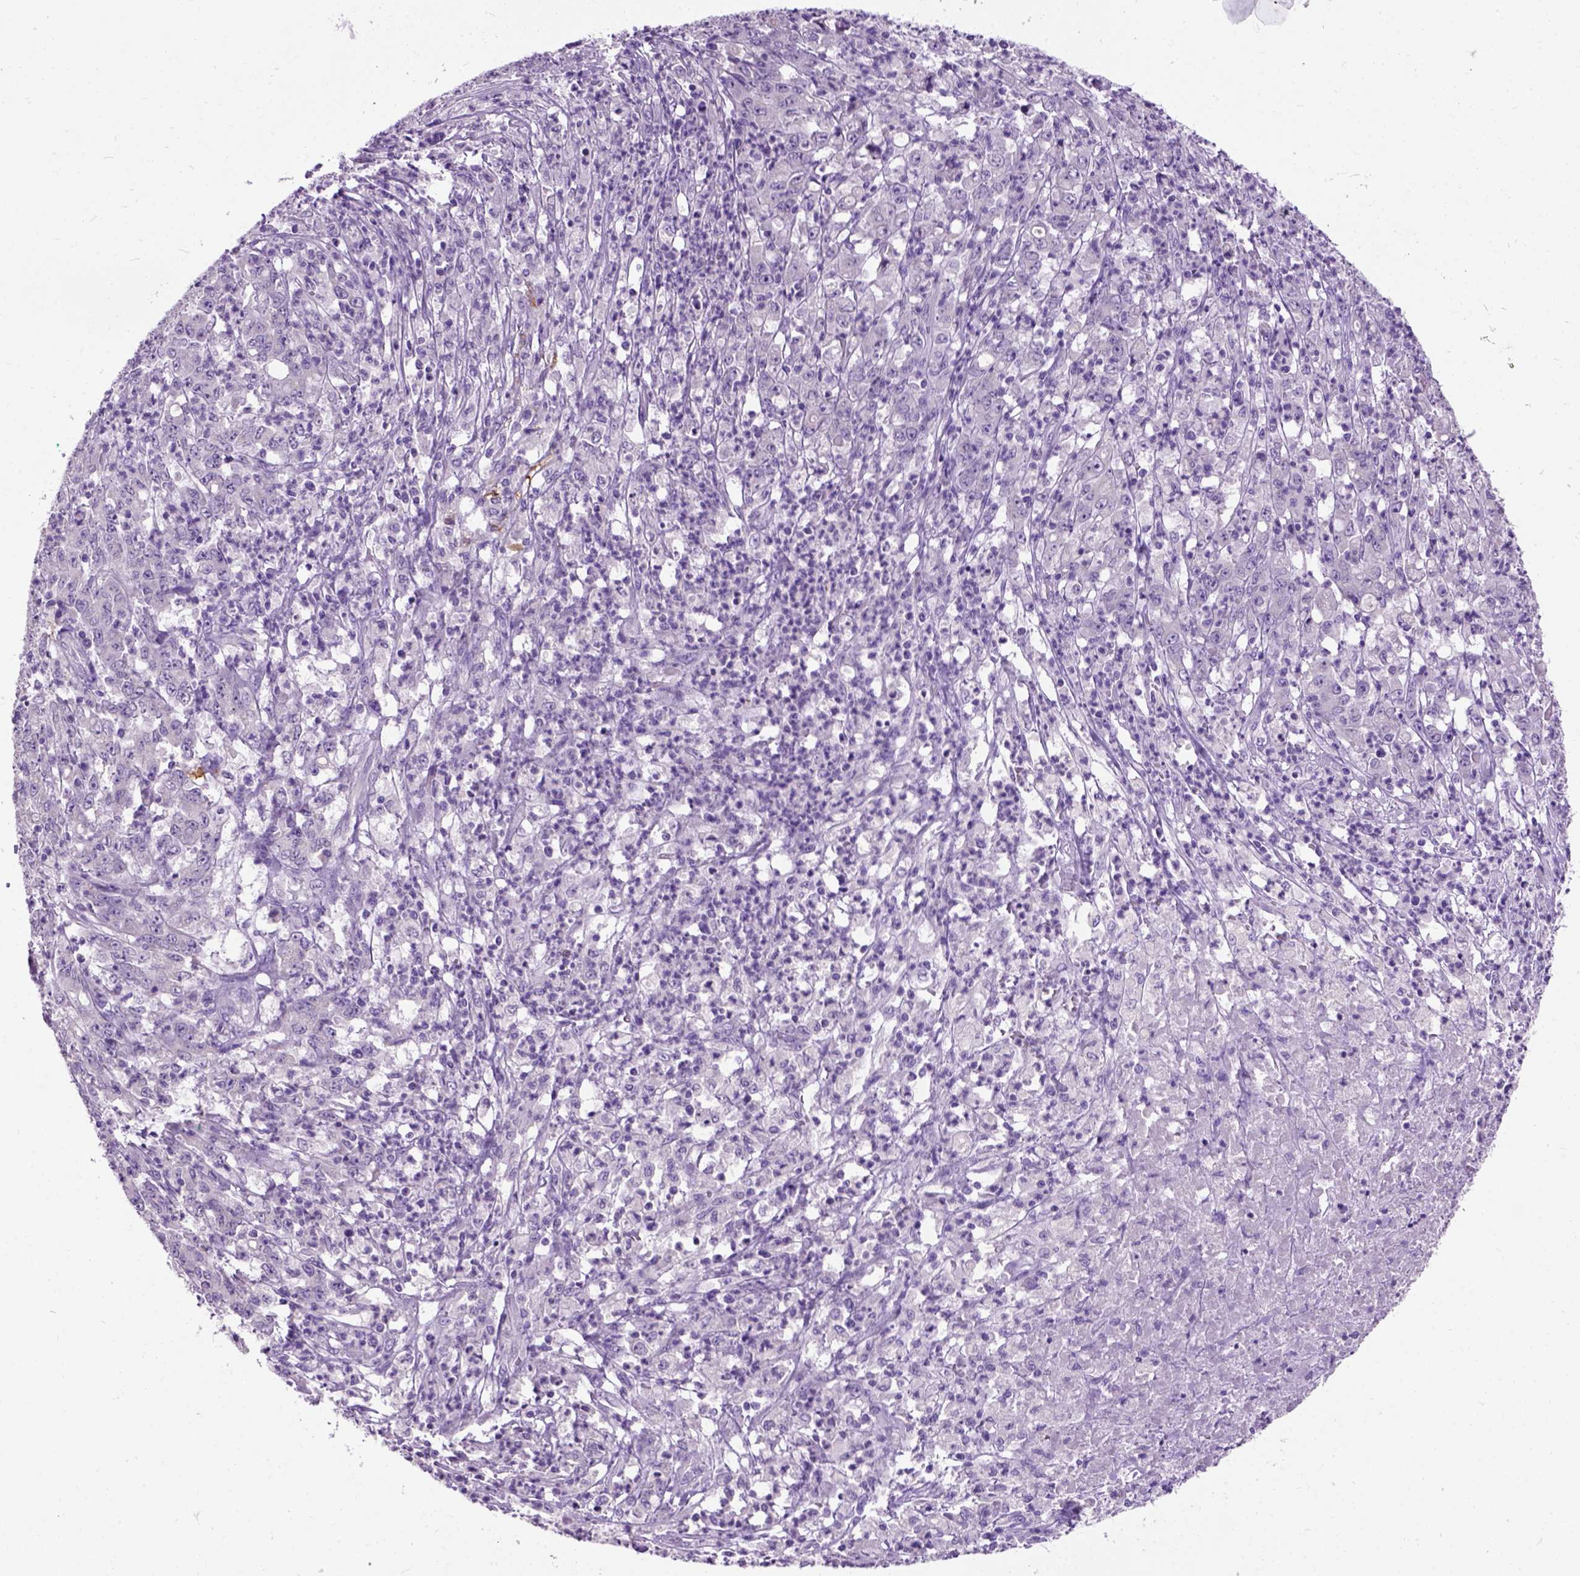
{"staining": {"intensity": "negative", "quantity": "none", "location": "none"}, "tissue": "stomach cancer", "cell_type": "Tumor cells", "image_type": "cancer", "snomed": [{"axis": "morphology", "description": "Adenocarcinoma, NOS"}, {"axis": "topography", "description": "Stomach, lower"}], "caption": "Immunohistochemical staining of human adenocarcinoma (stomach) displays no significant staining in tumor cells.", "gene": "MAPT", "patient": {"sex": "female", "age": 71}}